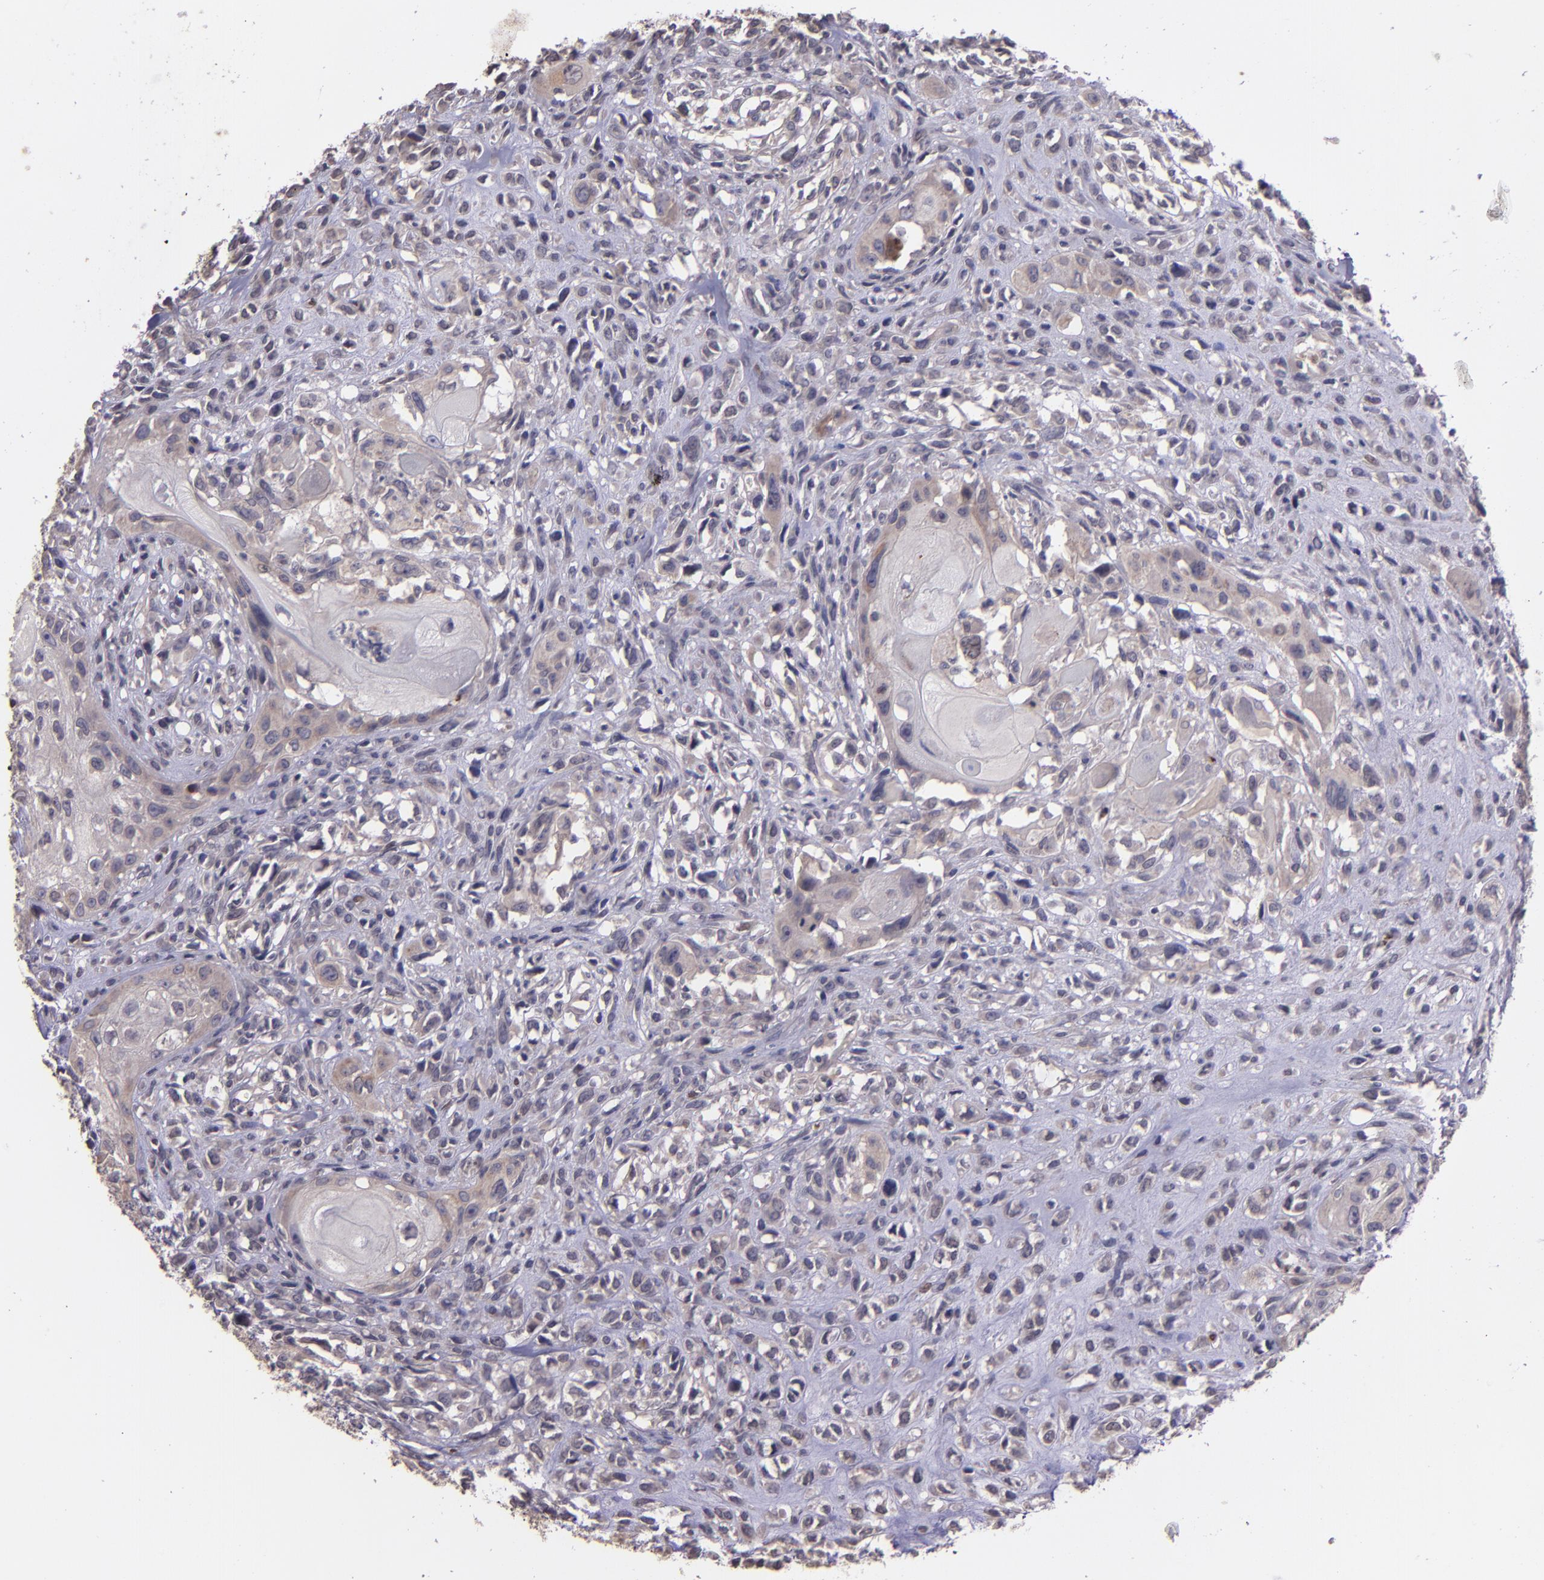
{"staining": {"intensity": "weak", "quantity": "<25%", "location": "cytoplasmic/membranous"}, "tissue": "head and neck cancer", "cell_type": "Tumor cells", "image_type": "cancer", "snomed": [{"axis": "morphology", "description": "Neoplasm, malignant, NOS"}, {"axis": "topography", "description": "Salivary gland"}, {"axis": "topography", "description": "Head-Neck"}], "caption": "The micrograph shows no staining of tumor cells in head and neck cancer (neoplasm (malignant)).", "gene": "NUP62CL", "patient": {"sex": "male", "age": 43}}